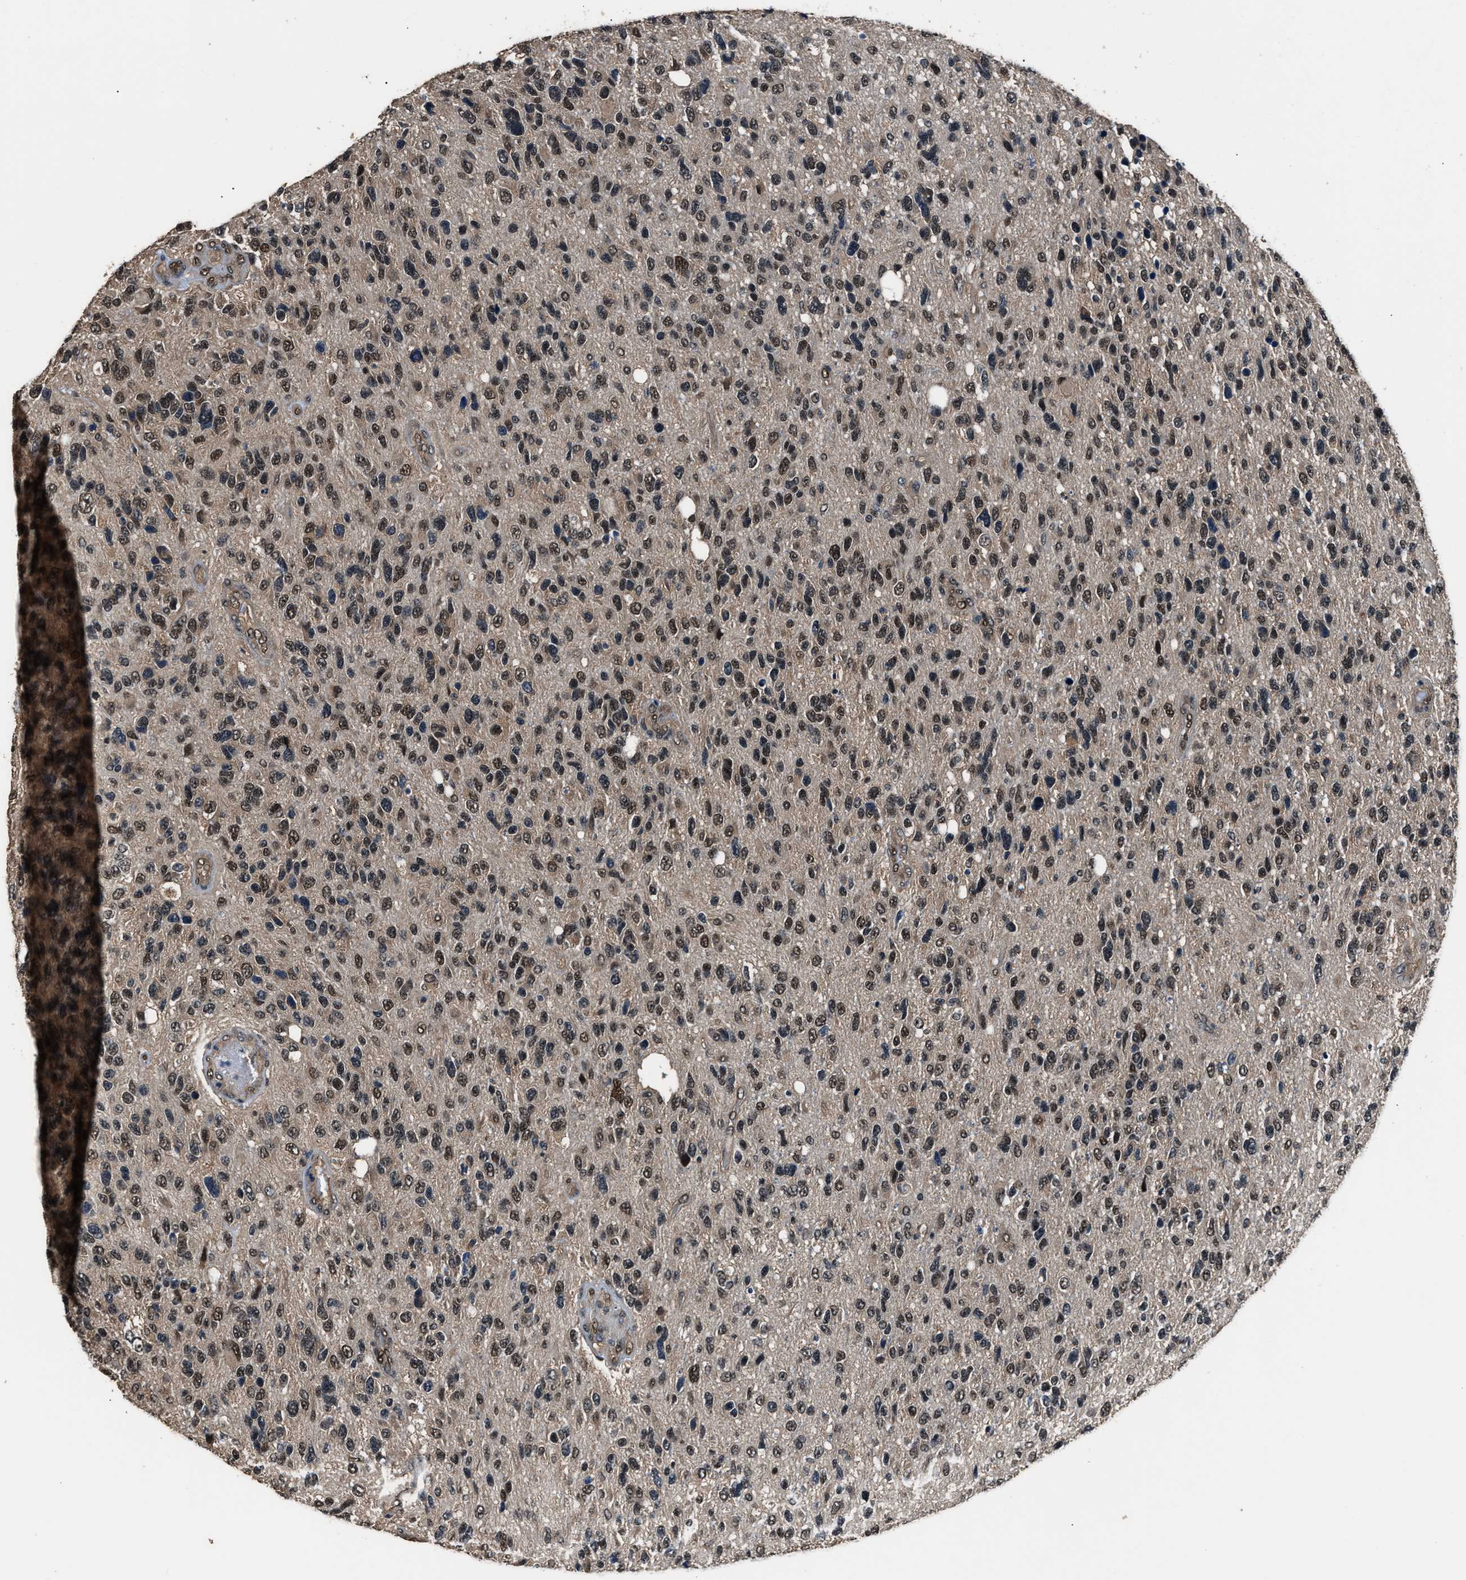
{"staining": {"intensity": "moderate", "quantity": ">75%", "location": "nuclear"}, "tissue": "glioma", "cell_type": "Tumor cells", "image_type": "cancer", "snomed": [{"axis": "morphology", "description": "Glioma, malignant, High grade"}, {"axis": "topography", "description": "Brain"}], "caption": "This is a histology image of IHC staining of glioma, which shows moderate positivity in the nuclear of tumor cells.", "gene": "DFFA", "patient": {"sex": "female", "age": 58}}